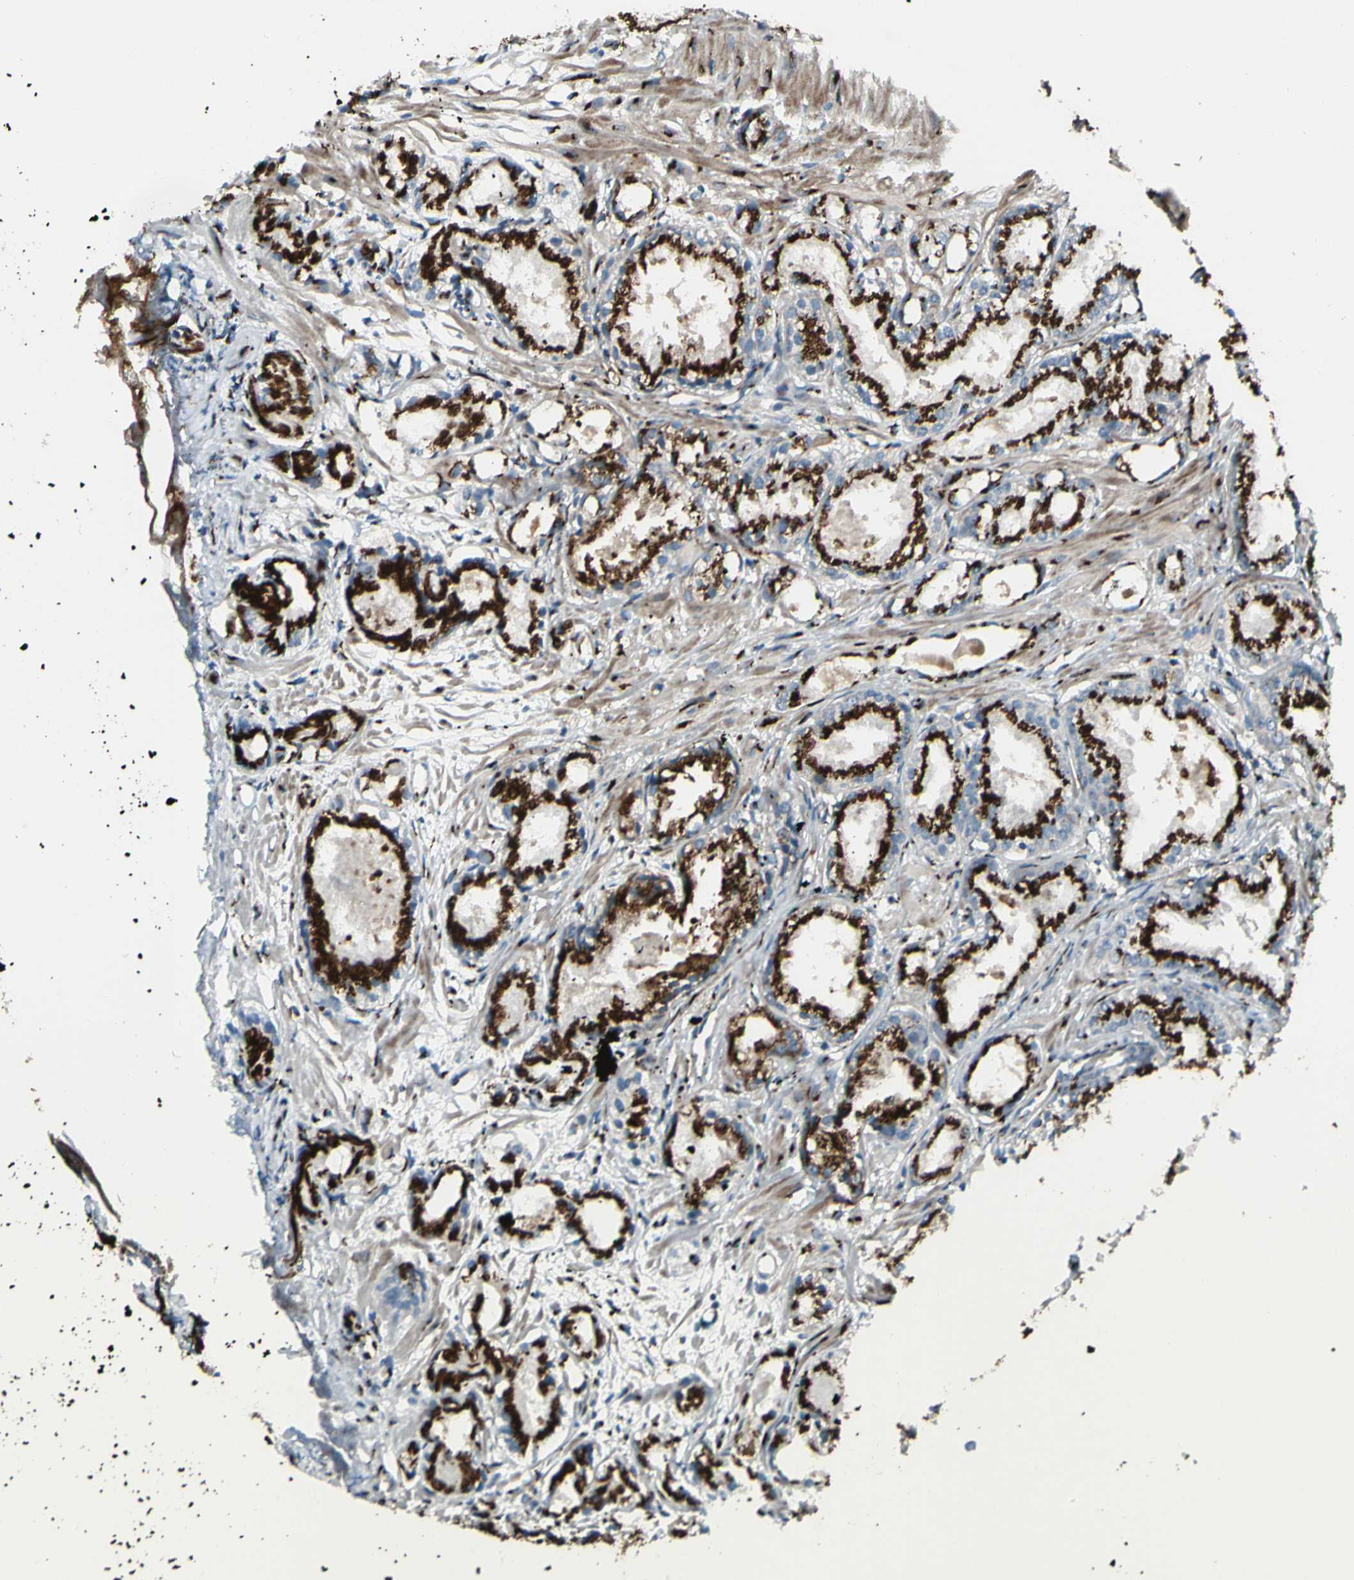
{"staining": {"intensity": "strong", "quantity": ">75%", "location": "cytoplasmic/membranous"}, "tissue": "prostate cancer", "cell_type": "Tumor cells", "image_type": "cancer", "snomed": [{"axis": "morphology", "description": "Adenocarcinoma, Low grade"}, {"axis": "topography", "description": "Prostate"}], "caption": "IHC of human prostate cancer displays high levels of strong cytoplasmic/membranous positivity in about >75% of tumor cells.", "gene": "BPNT2", "patient": {"sex": "male", "age": 72}}